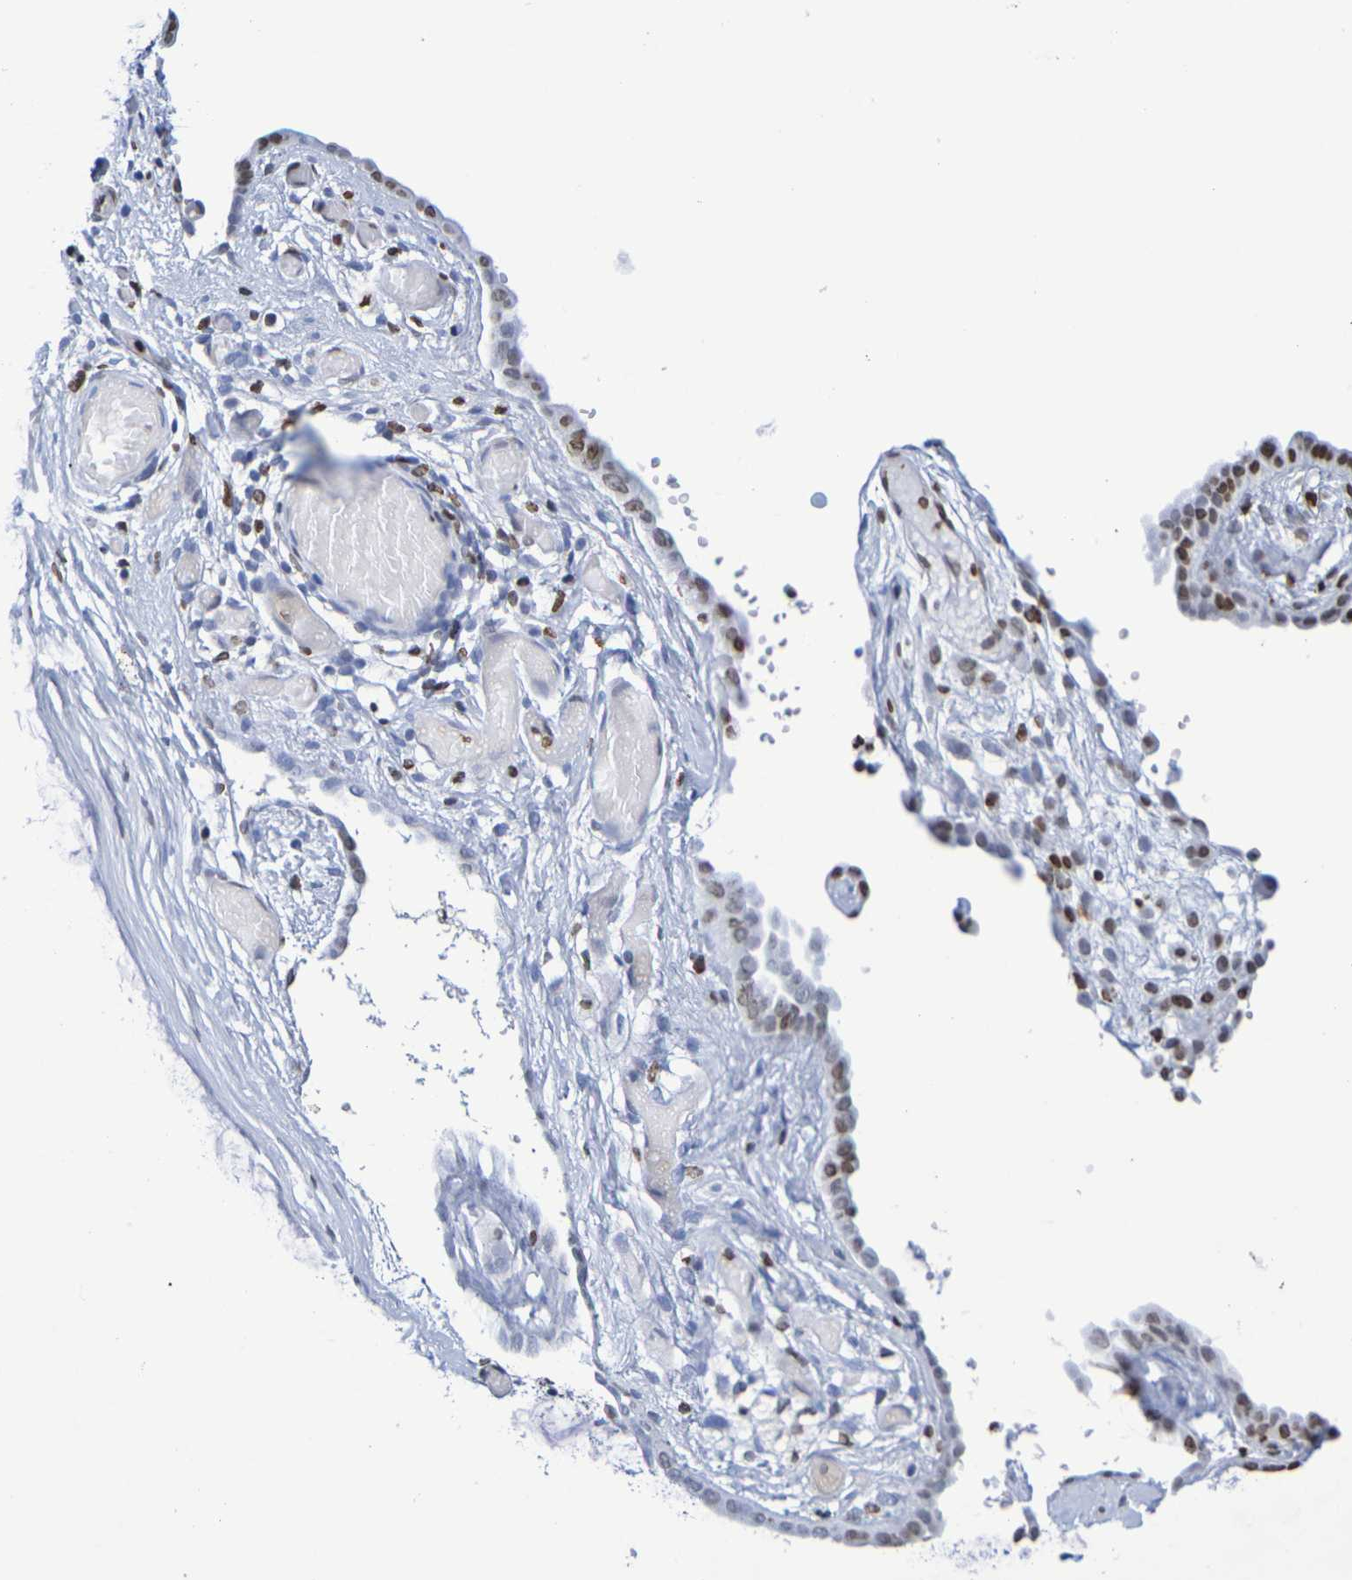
{"staining": {"intensity": "moderate", "quantity": ">75%", "location": "nuclear"}, "tissue": "ovarian cancer", "cell_type": "Tumor cells", "image_type": "cancer", "snomed": [{"axis": "morphology", "description": "Cystadenocarcinoma, mucinous, NOS"}, {"axis": "topography", "description": "Ovary"}], "caption": "This image exhibits immunohistochemistry (IHC) staining of human mucinous cystadenocarcinoma (ovarian), with medium moderate nuclear staining in about >75% of tumor cells.", "gene": "H1-5", "patient": {"sex": "female", "age": 39}}